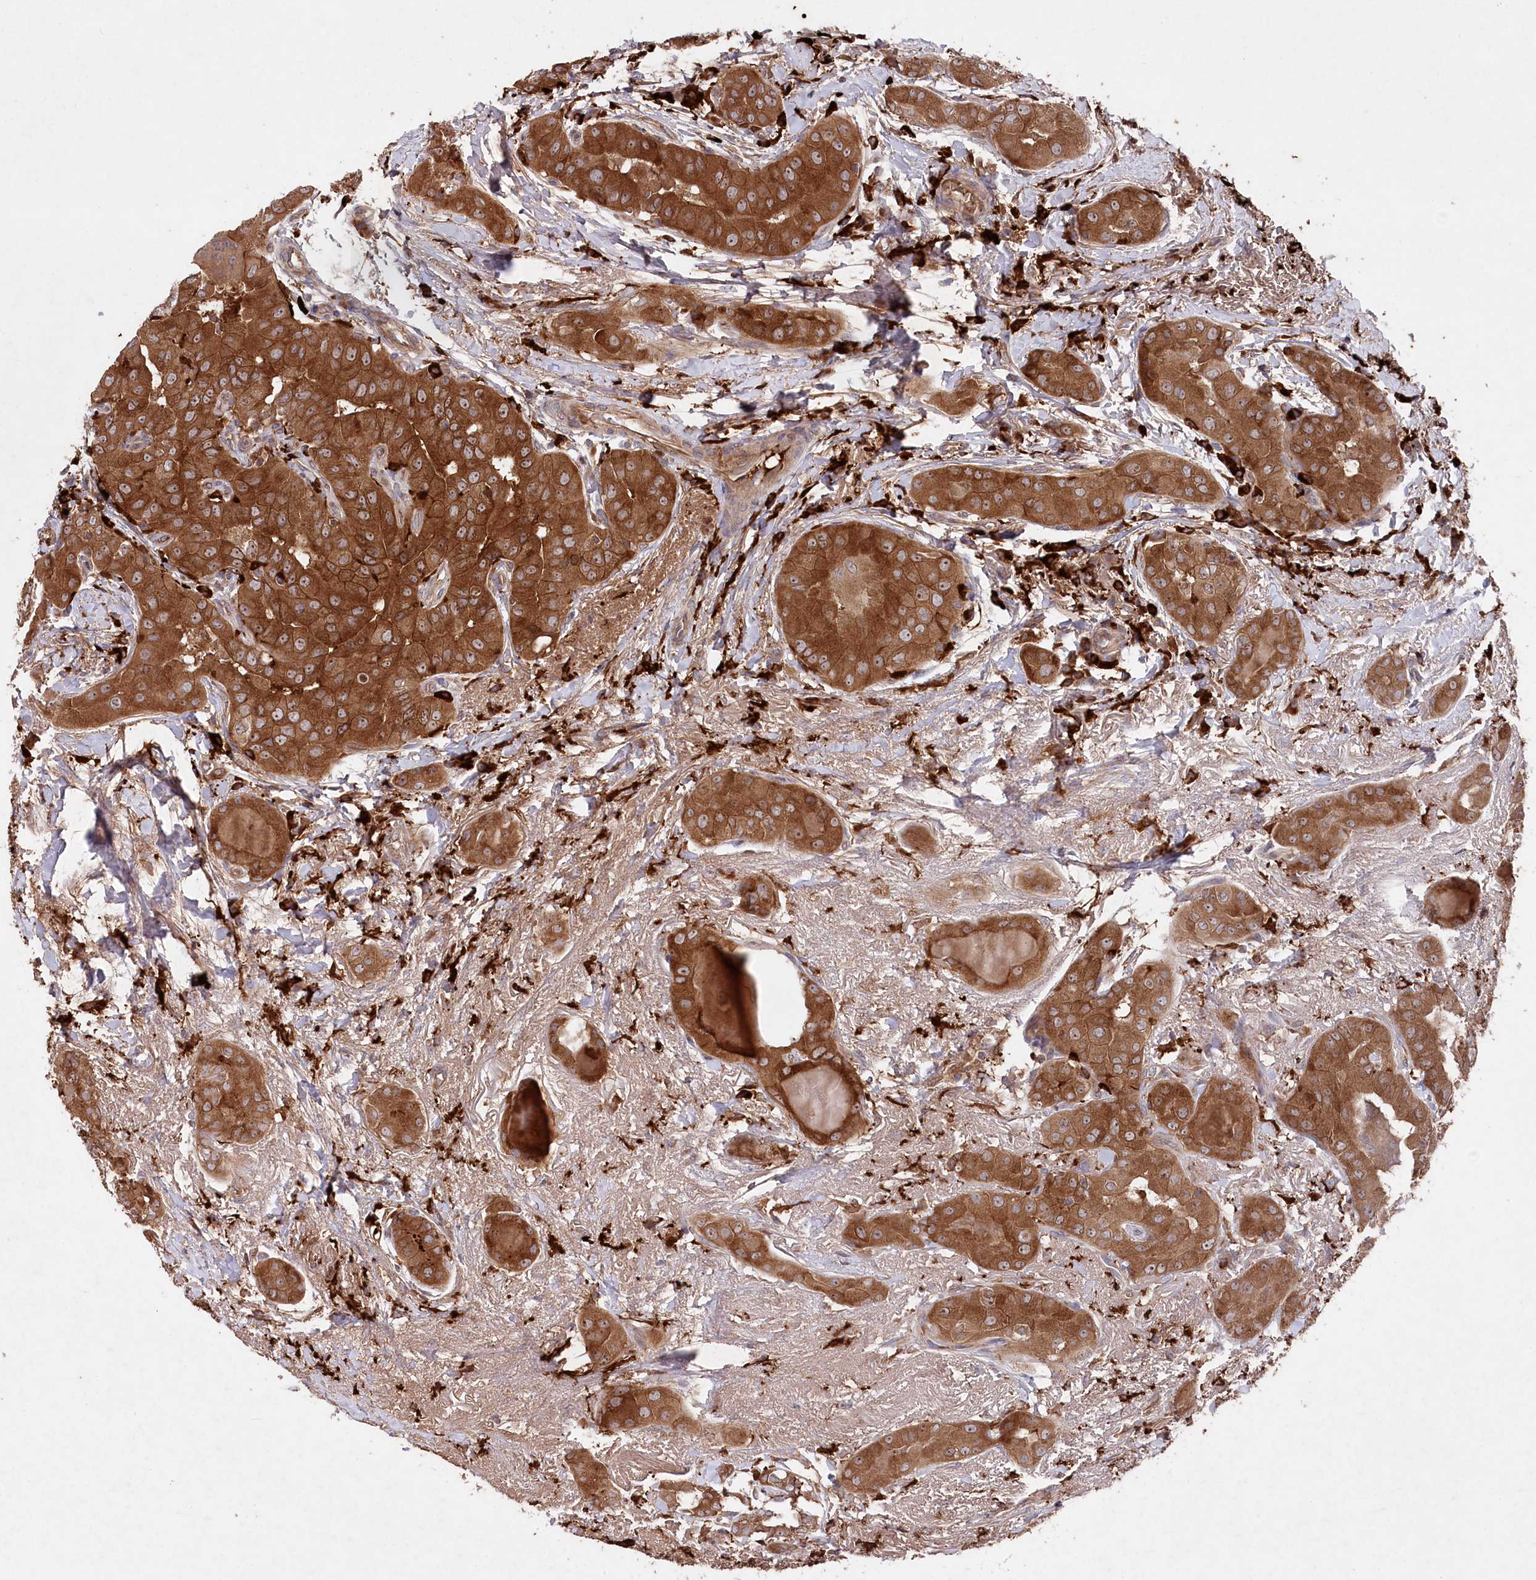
{"staining": {"intensity": "strong", "quantity": ">75%", "location": "cytoplasmic/membranous"}, "tissue": "thyroid cancer", "cell_type": "Tumor cells", "image_type": "cancer", "snomed": [{"axis": "morphology", "description": "Papillary adenocarcinoma, NOS"}, {"axis": "topography", "description": "Thyroid gland"}], "caption": "Immunohistochemical staining of human thyroid cancer (papillary adenocarcinoma) demonstrates high levels of strong cytoplasmic/membranous expression in approximately >75% of tumor cells. (brown staining indicates protein expression, while blue staining denotes nuclei).", "gene": "PPP1R21", "patient": {"sex": "male", "age": 33}}